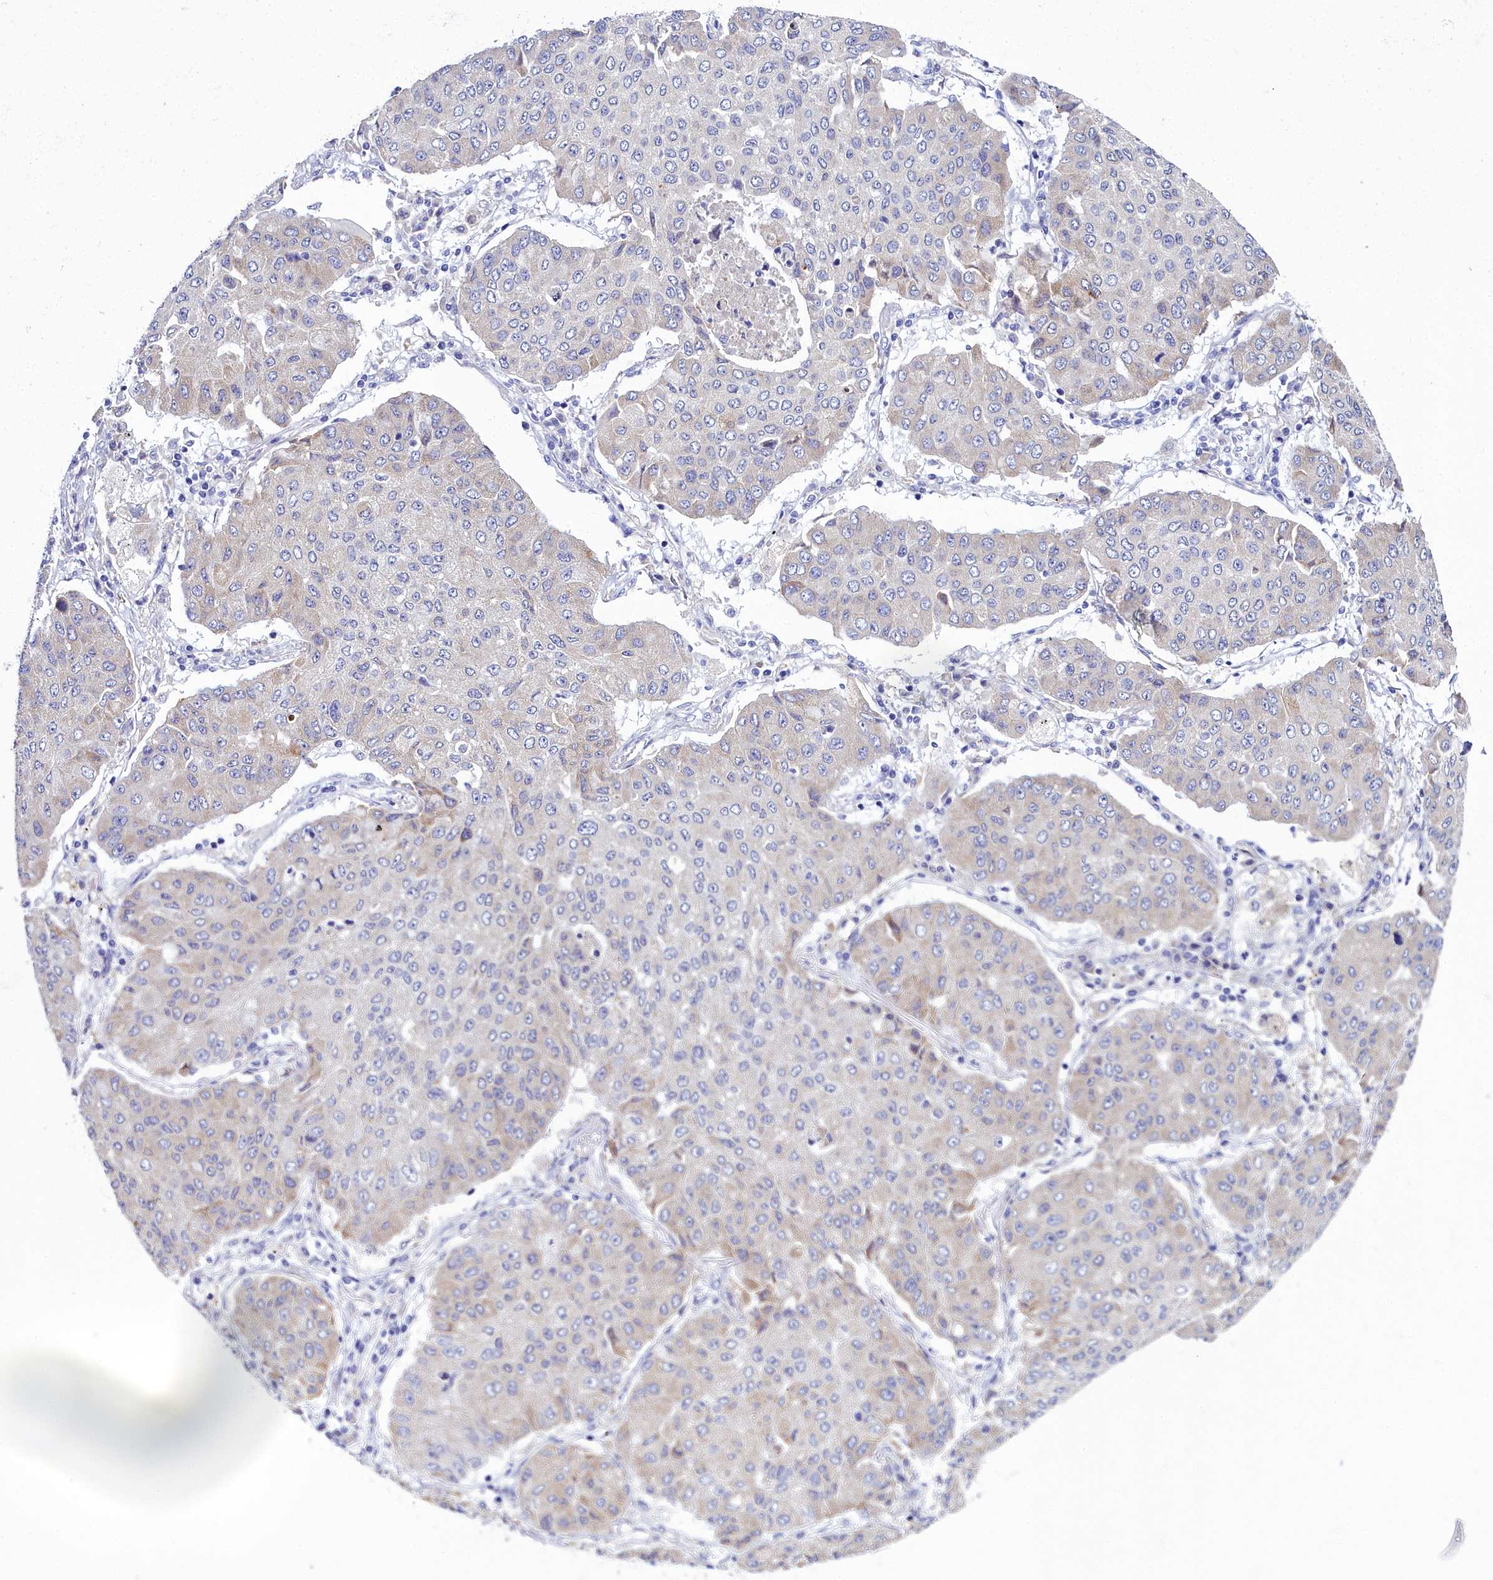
{"staining": {"intensity": "weak", "quantity": "<25%", "location": "cytoplasmic/membranous"}, "tissue": "lung cancer", "cell_type": "Tumor cells", "image_type": "cancer", "snomed": [{"axis": "morphology", "description": "Squamous cell carcinoma, NOS"}, {"axis": "topography", "description": "Lung"}], "caption": "An image of squamous cell carcinoma (lung) stained for a protein reveals no brown staining in tumor cells. (Brightfield microscopy of DAB immunohistochemistry (IHC) at high magnification).", "gene": "ELAPOR2", "patient": {"sex": "male", "age": 74}}